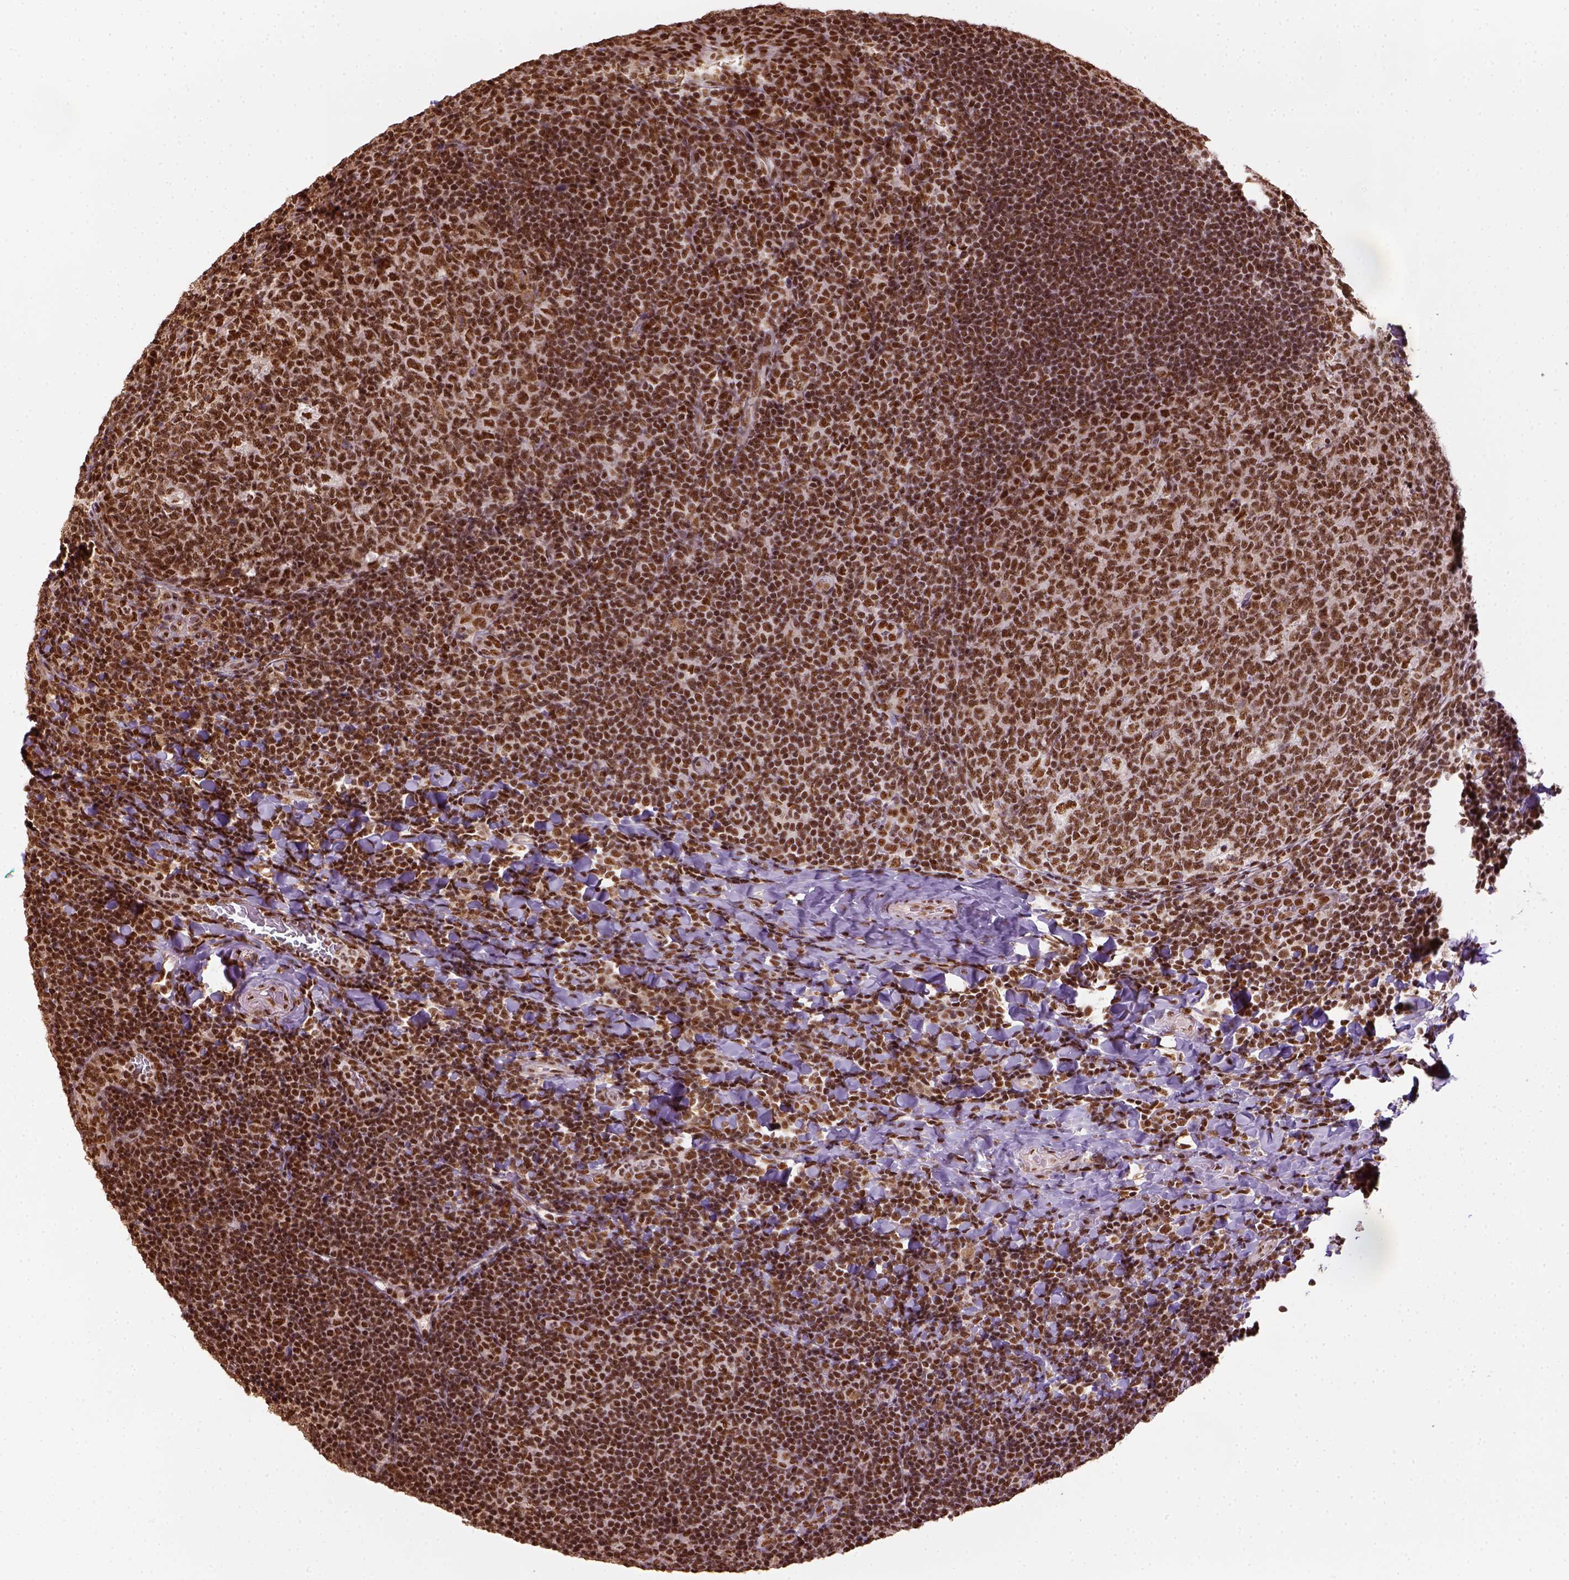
{"staining": {"intensity": "strong", "quantity": ">75%", "location": "nuclear"}, "tissue": "tonsil", "cell_type": "Germinal center cells", "image_type": "normal", "snomed": [{"axis": "morphology", "description": "Normal tissue, NOS"}, {"axis": "topography", "description": "Tonsil"}], "caption": "A histopathology image of tonsil stained for a protein shows strong nuclear brown staining in germinal center cells. (DAB IHC, brown staining for protein, blue staining for nuclei).", "gene": "CCAR1", "patient": {"sex": "male", "age": 17}}